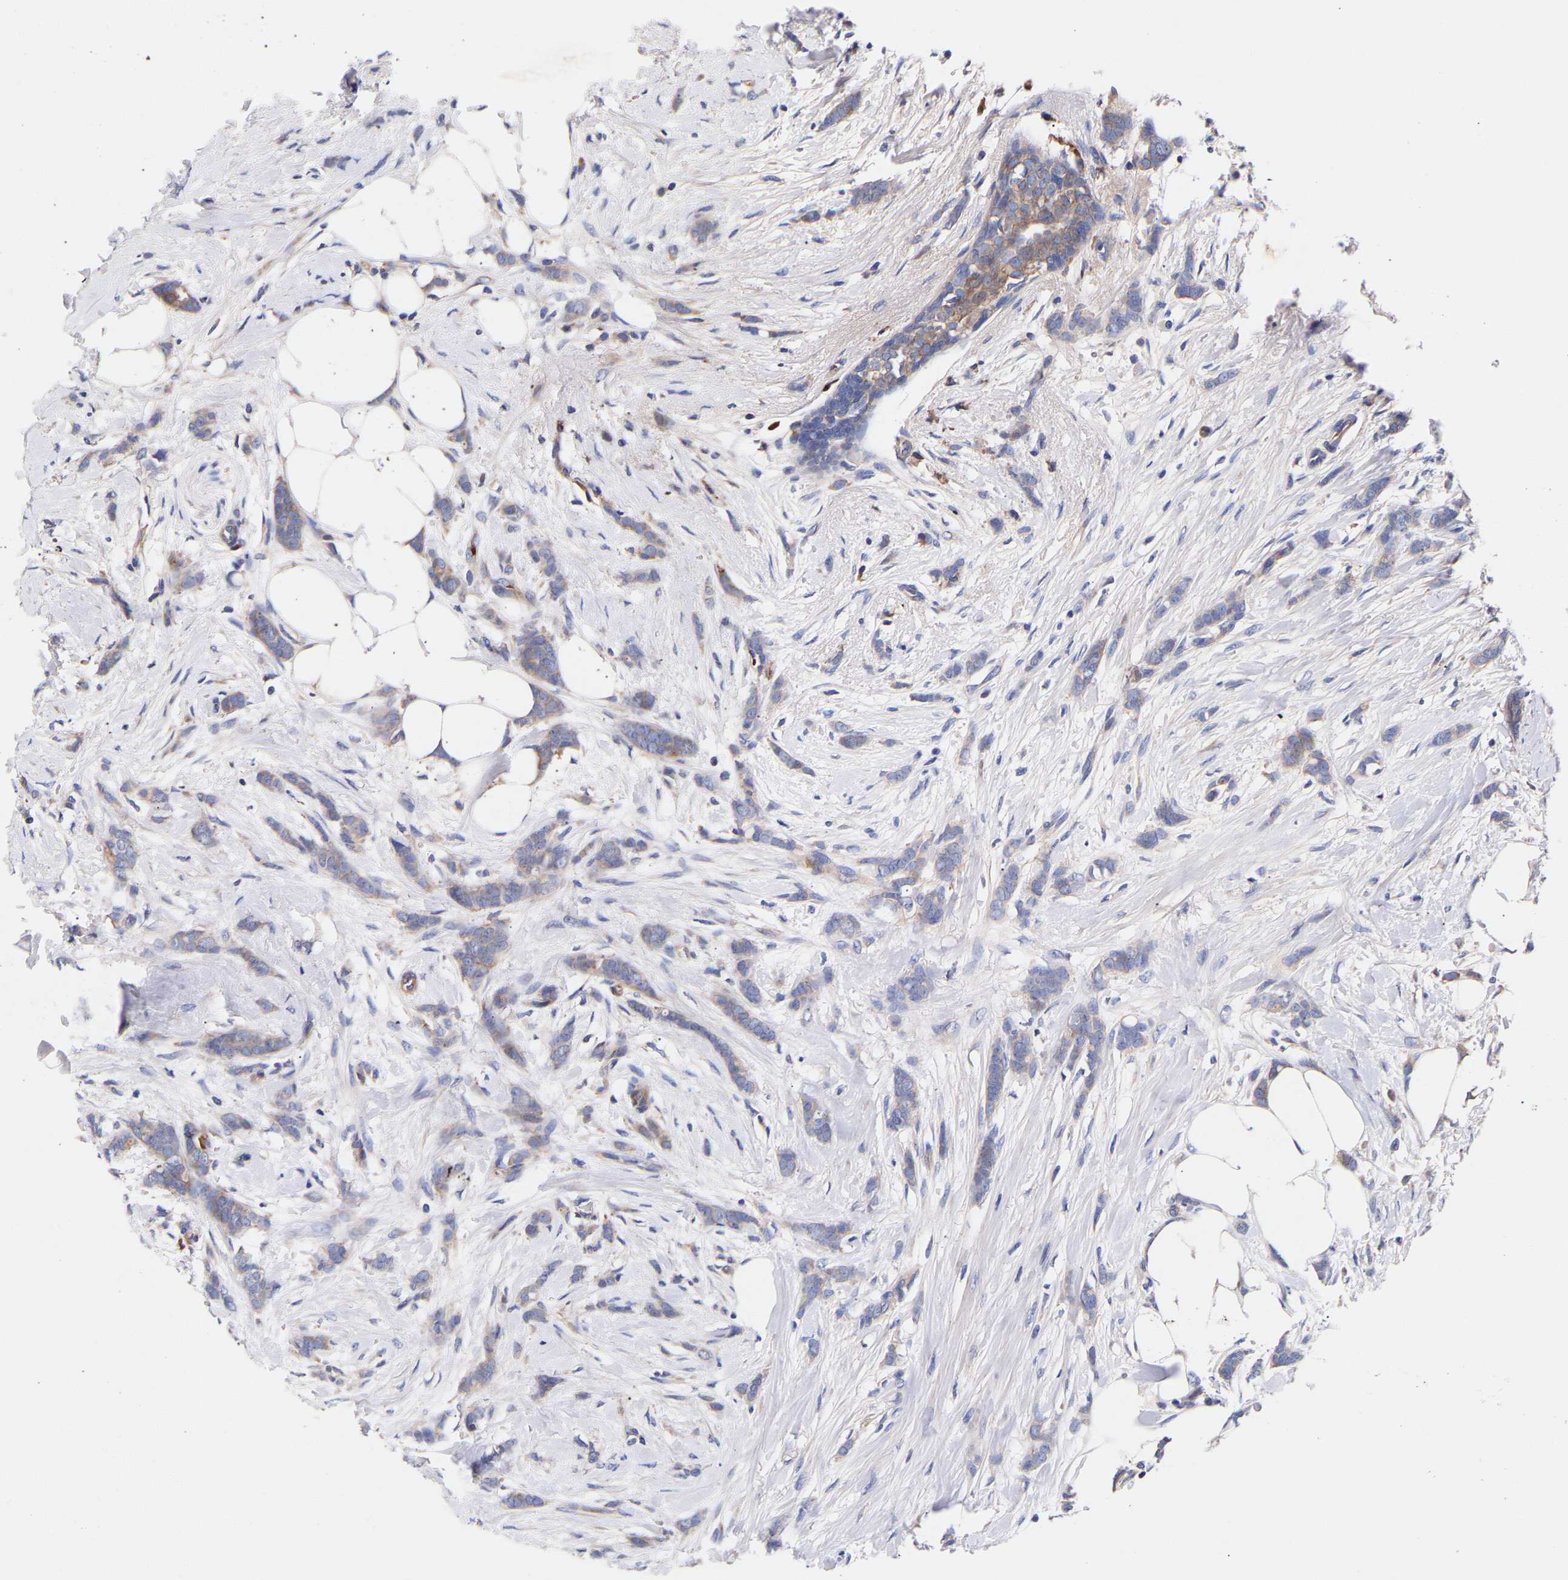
{"staining": {"intensity": "weak", "quantity": "25%-75%", "location": "cytoplasmic/membranous"}, "tissue": "breast cancer", "cell_type": "Tumor cells", "image_type": "cancer", "snomed": [{"axis": "morphology", "description": "Lobular carcinoma, in situ"}, {"axis": "morphology", "description": "Lobular carcinoma"}, {"axis": "topography", "description": "Breast"}], "caption": "A histopathology image of breast cancer stained for a protein exhibits weak cytoplasmic/membranous brown staining in tumor cells.", "gene": "AIMP2", "patient": {"sex": "female", "age": 41}}